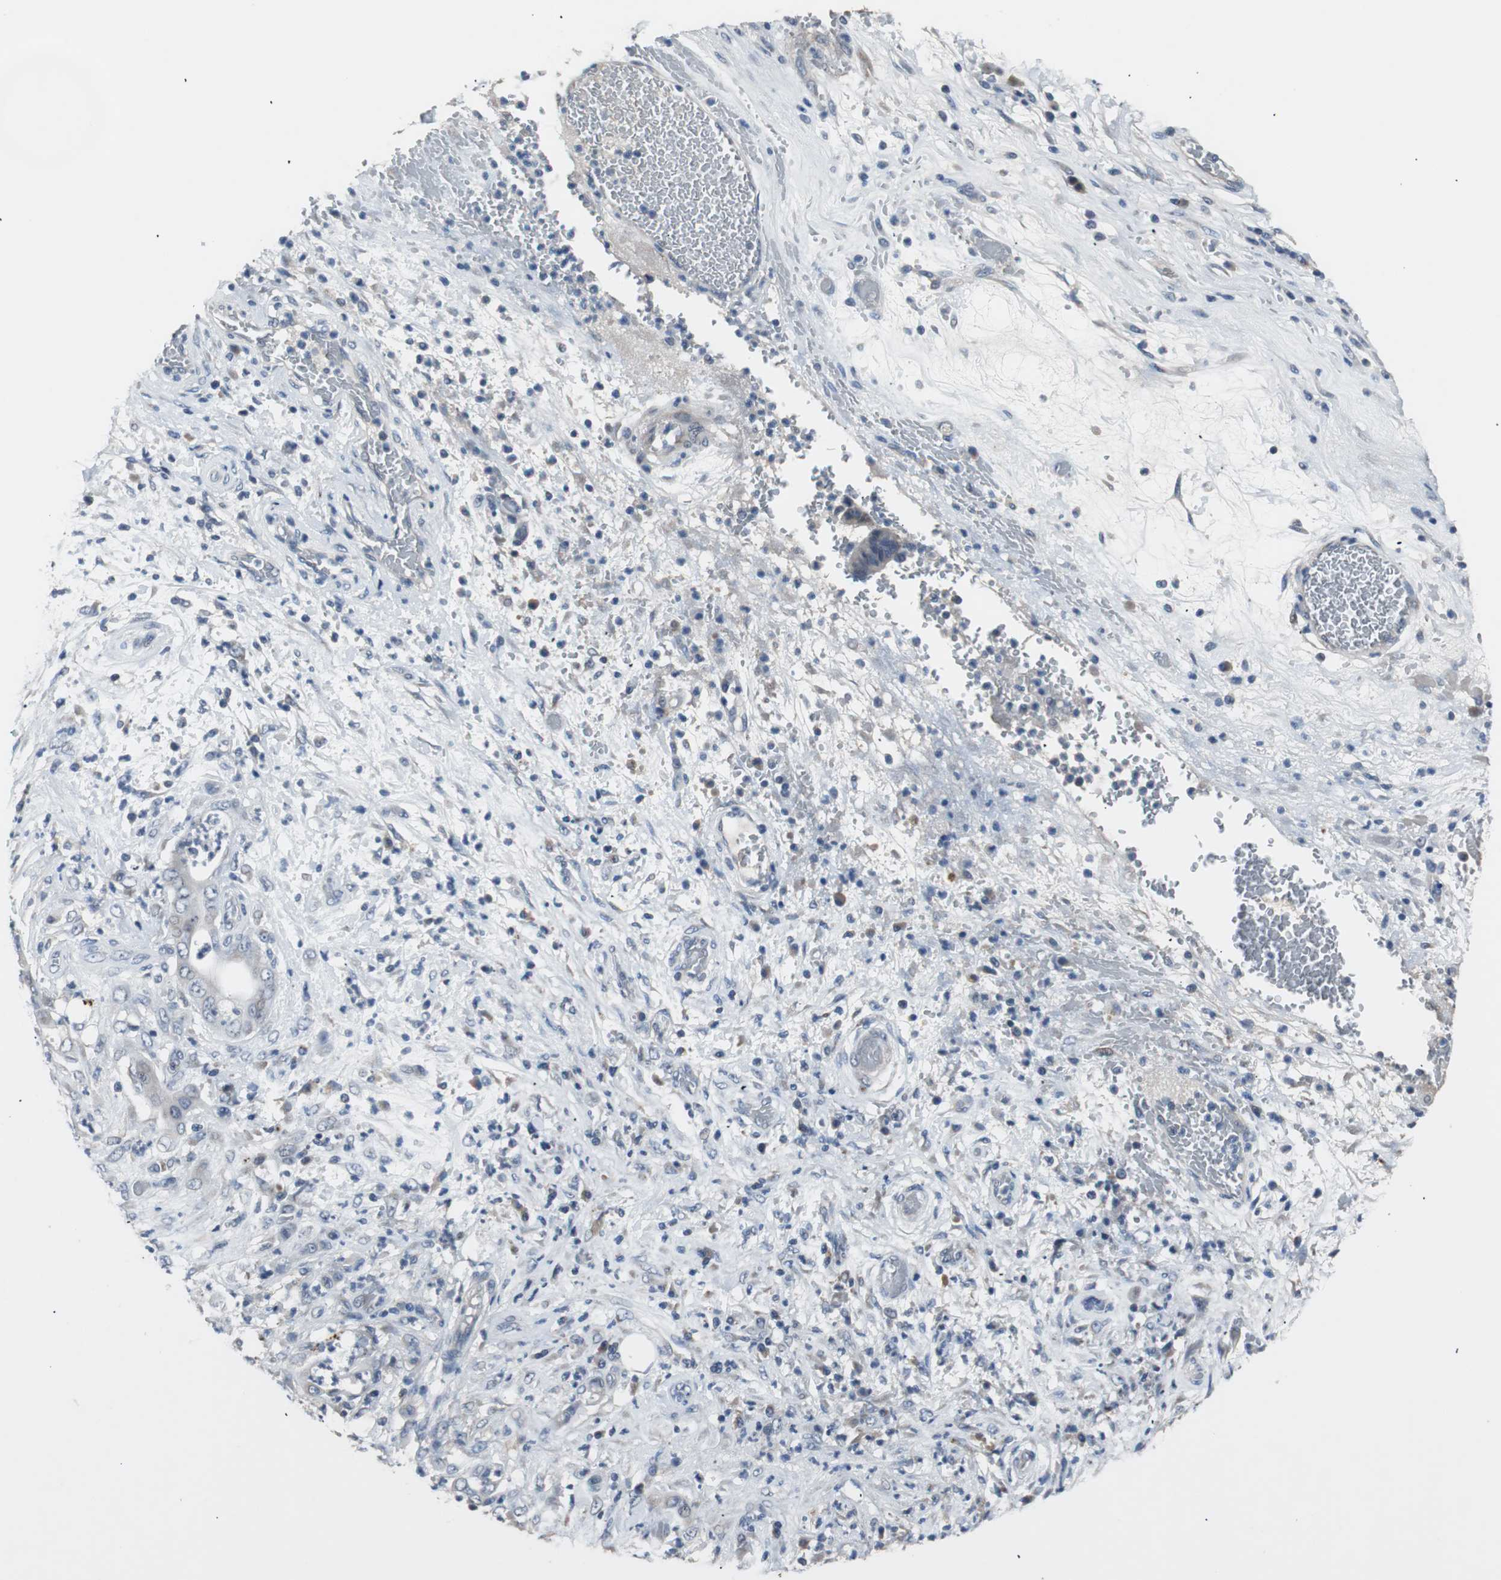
{"staining": {"intensity": "negative", "quantity": "none", "location": "none"}, "tissue": "stomach cancer", "cell_type": "Tumor cells", "image_type": "cancer", "snomed": [{"axis": "morphology", "description": "Adenocarcinoma, NOS"}, {"axis": "topography", "description": "Stomach"}], "caption": "Immunohistochemistry of human stomach cancer (adenocarcinoma) exhibits no positivity in tumor cells.", "gene": "PCYT1B", "patient": {"sex": "female", "age": 73}}